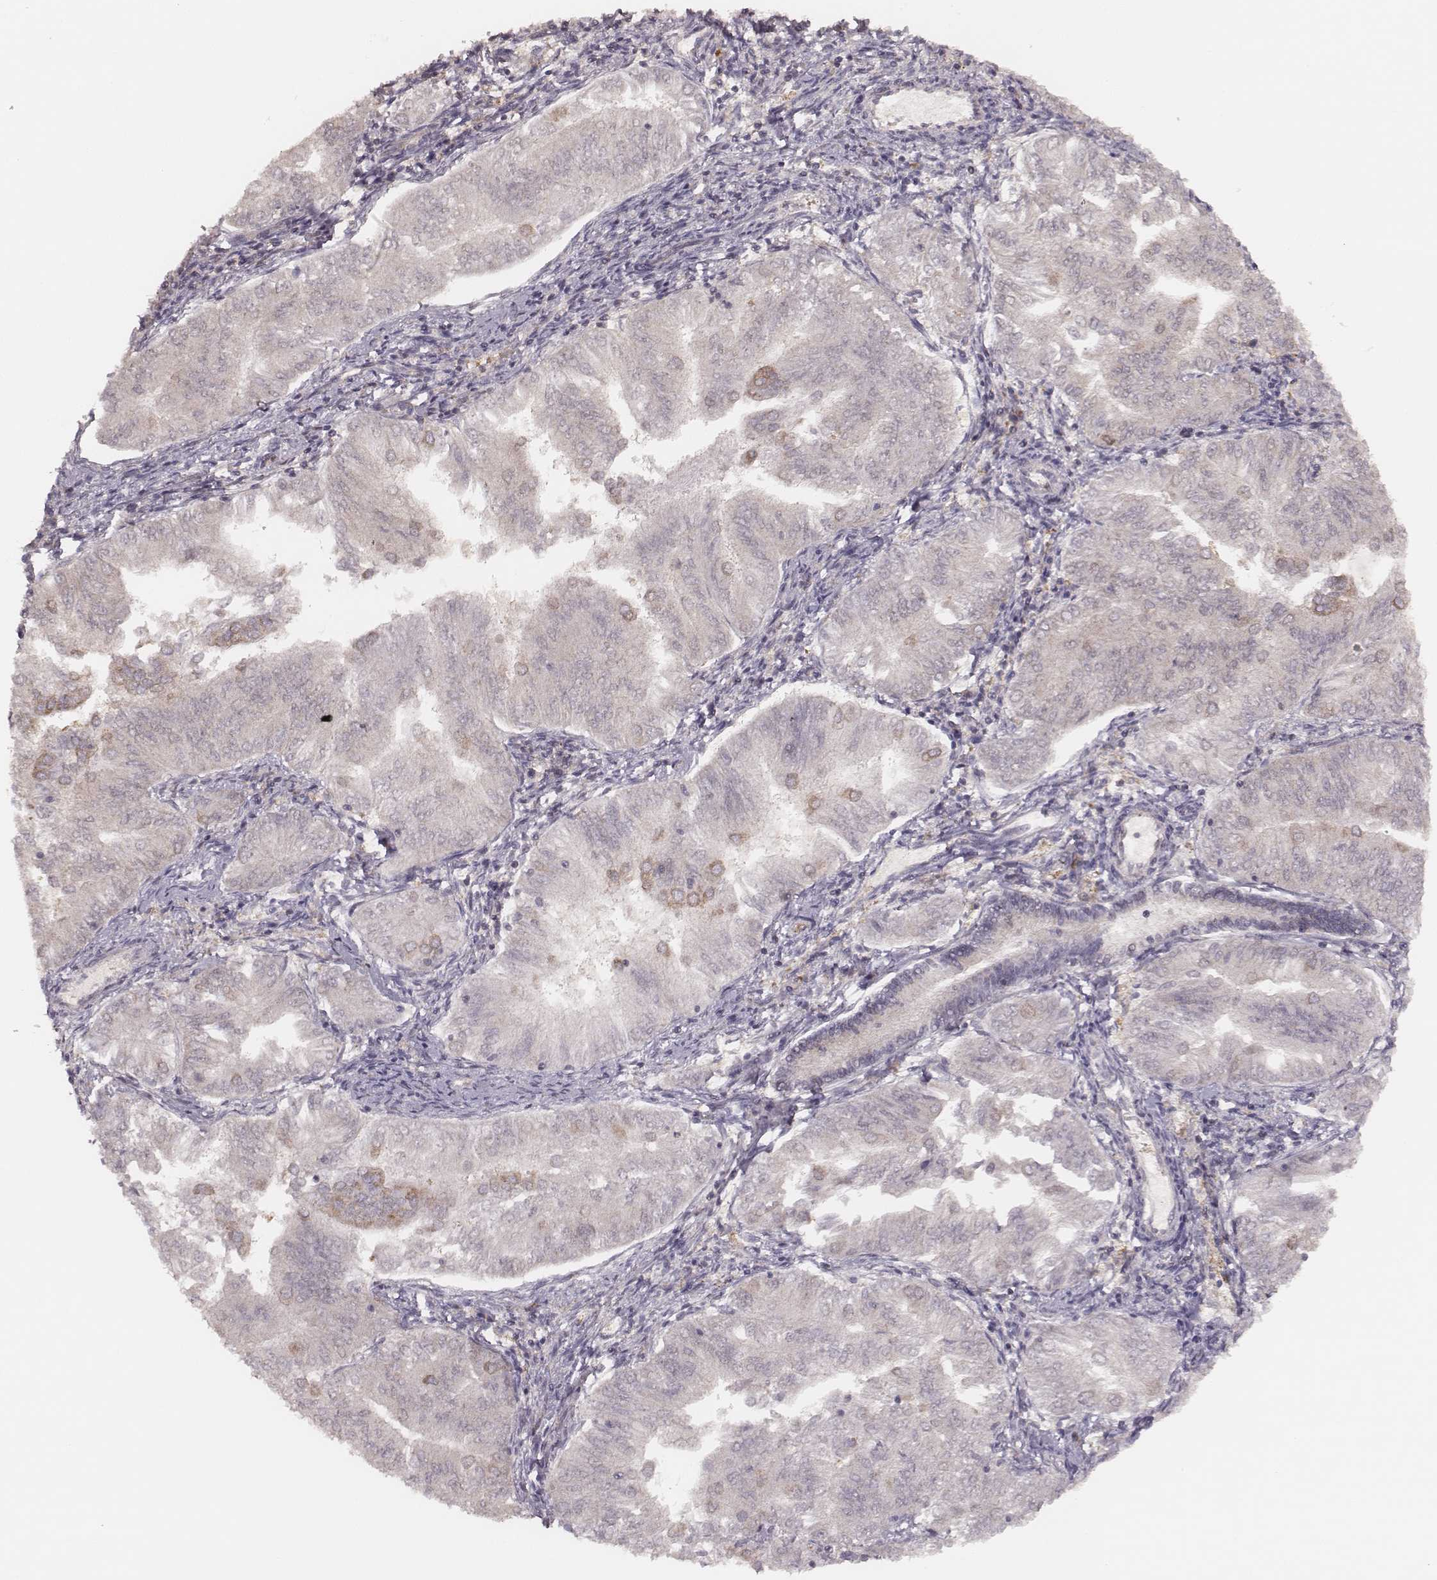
{"staining": {"intensity": "moderate", "quantity": "<25%", "location": "cytoplasmic/membranous"}, "tissue": "endometrial cancer", "cell_type": "Tumor cells", "image_type": "cancer", "snomed": [{"axis": "morphology", "description": "Adenocarcinoma, NOS"}, {"axis": "topography", "description": "Endometrium"}], "caption": "IHC staining of endometrial adenocarcinoma, which demonstrates low levels of moderate cytoplasmic/membranous expression in about <25% of tumor cells indicating moderate cytoplasmic/membranous protein staining. The staining was performed using DAB (3,3'-diaminobenzidine) (brown) for protein detection and nuclei were counterstained in hematoxylin (blue).", "gene": "CARS1", "patient": {"sex": "female", "age": 53}}